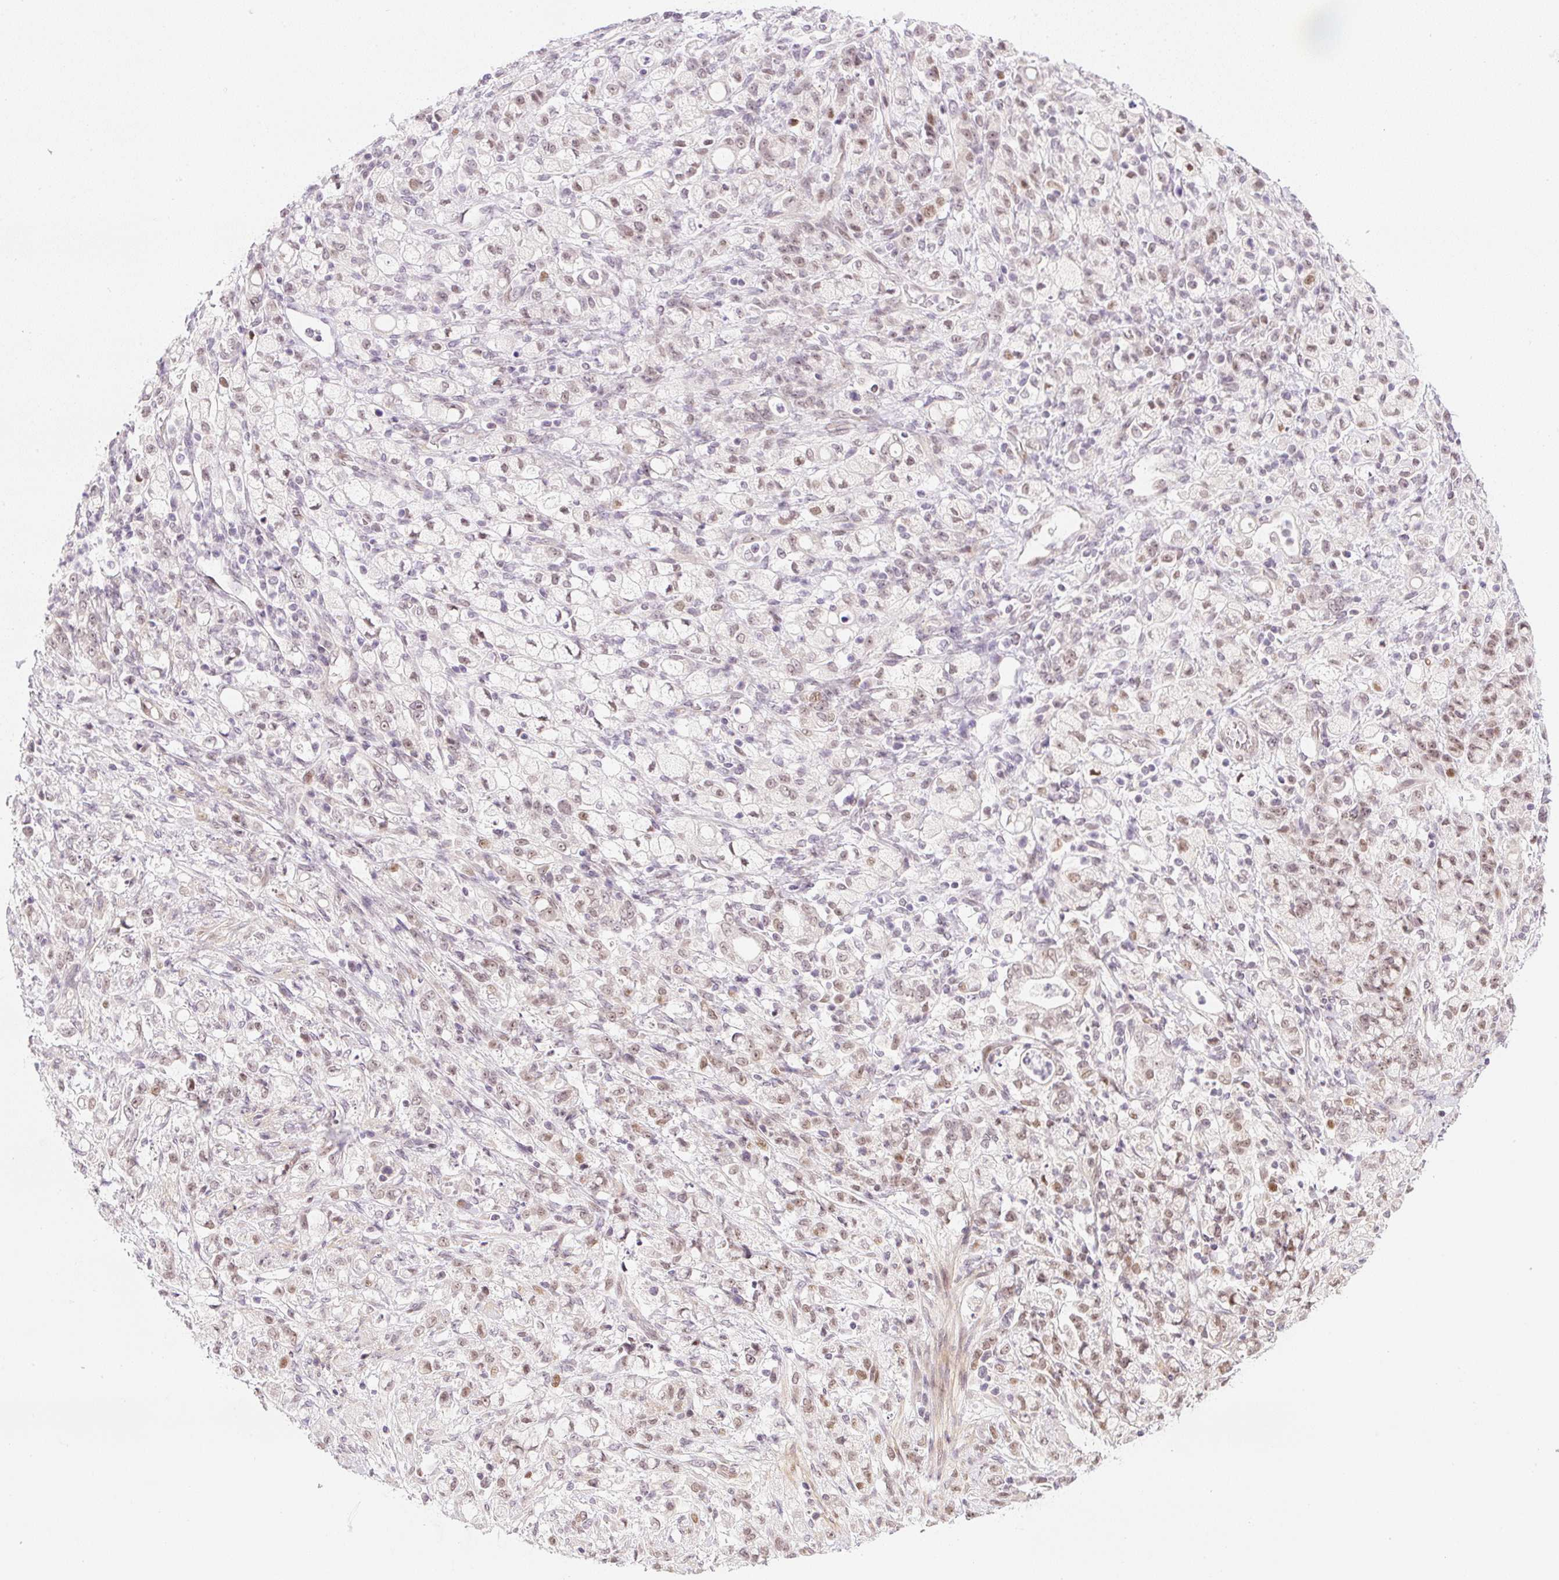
{"staining": {"intensity": "weak", "quantity": ">75%", "location": "nuclear"}, "tissue": "stomach cancer", "cell_type": "Tumor cells", "image_type": "cancer", "snomed": [{"axis": "morphology", "description": "Adenocarcinoma, NOS"}, {"axis": "topography", "description": "Stomach"}], "caption": "Adenocarcinoma (stomach) stained with a protein marker displays weak staining in tumor cells.", "gene": "DPPA4", "patient": {"sex": "female", "age": 60}}